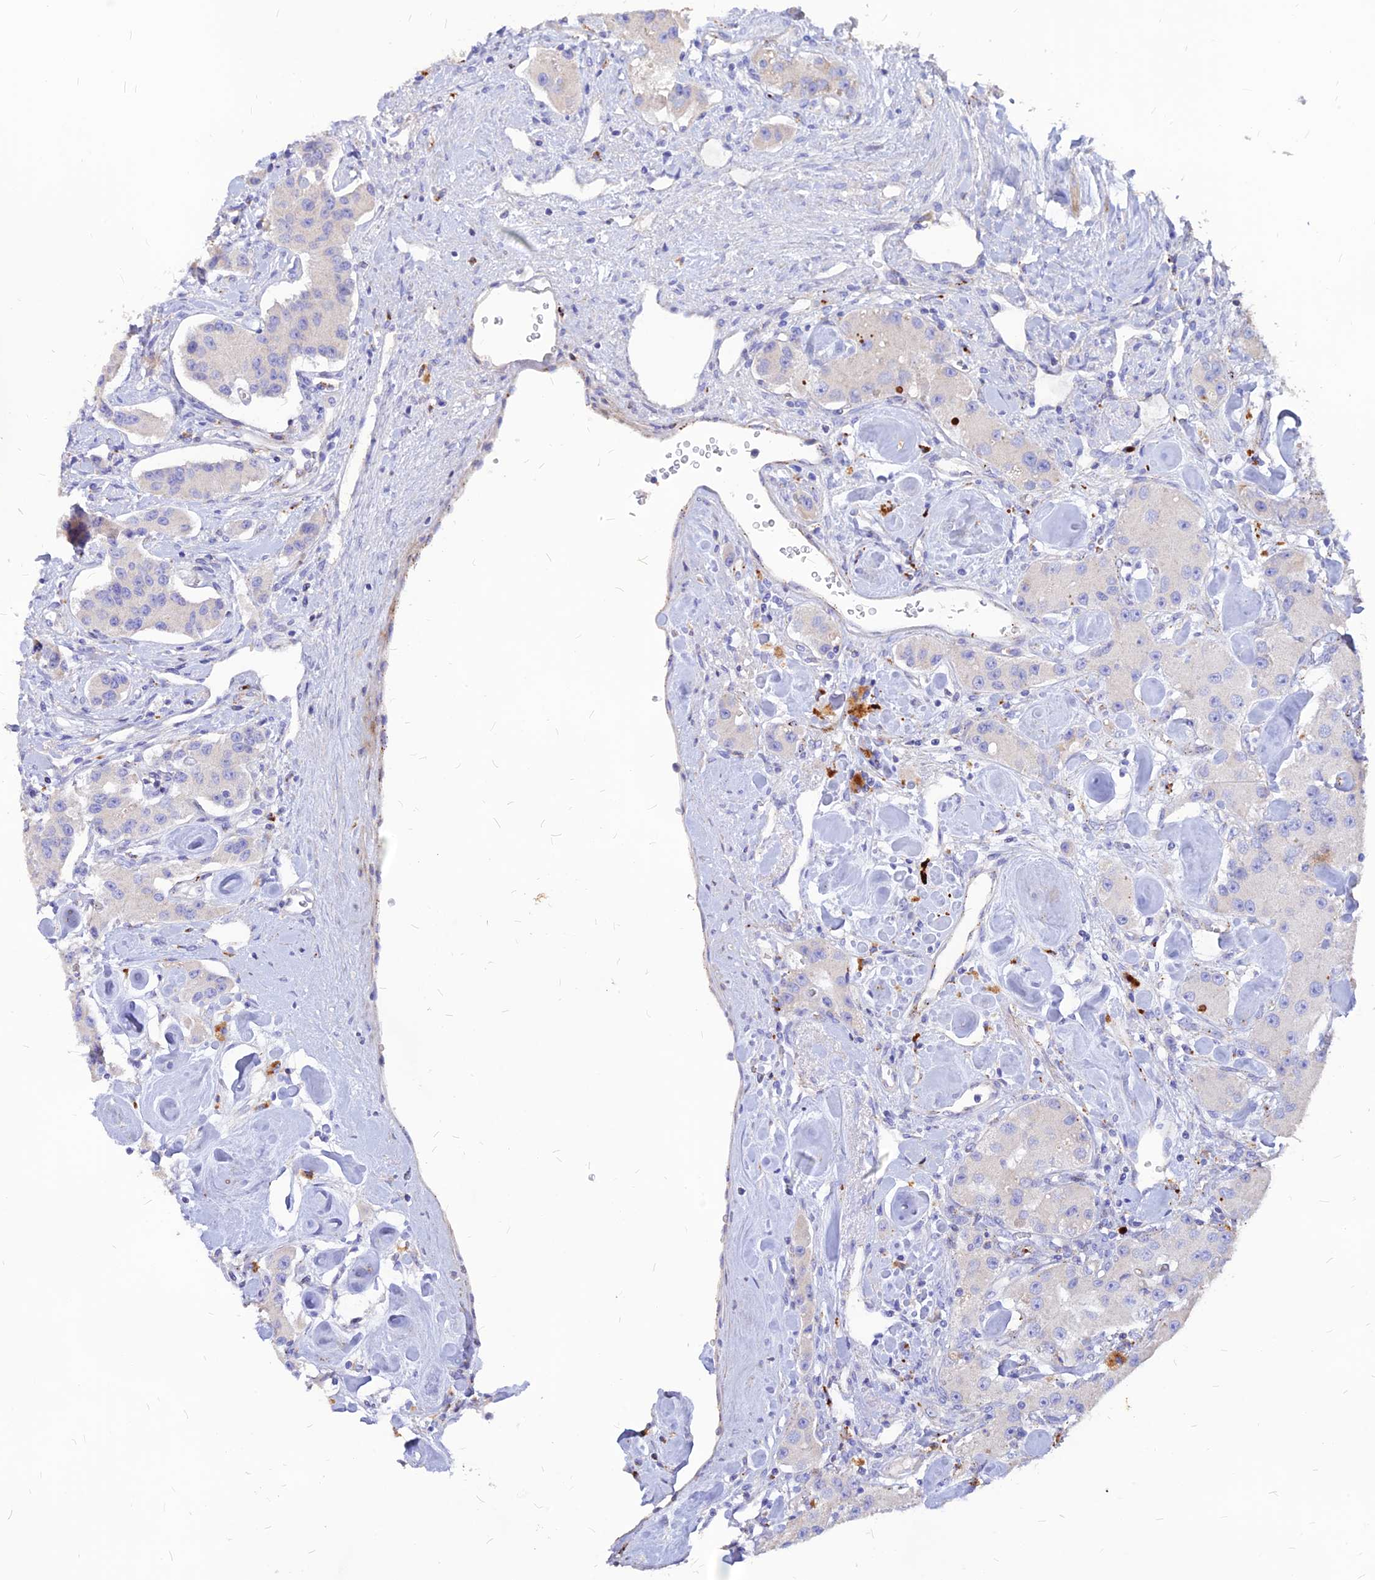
{"staining": {"intensity": "negative", "quantity": "none", "location": "none"}, "tissue": "carcinoid", "cell_type": "Tumor cells", "image_type": "cancer", "snomed": [{"axis": "morphology", "description": "Carcinoid, malignant, NOS"}, {"axis": "topography", "description": "Pancreas"}], "caption": "IHC photomicrograph of neoplastic tissue: carcinoid stained with DAB shows no significant protein staining in tumor cells. (DAB immunohistochemistry visualized using brightfield microscopy, high magnification).", "gene": "RIMOC1", "patient": {"sex": "male", "age": 41}}